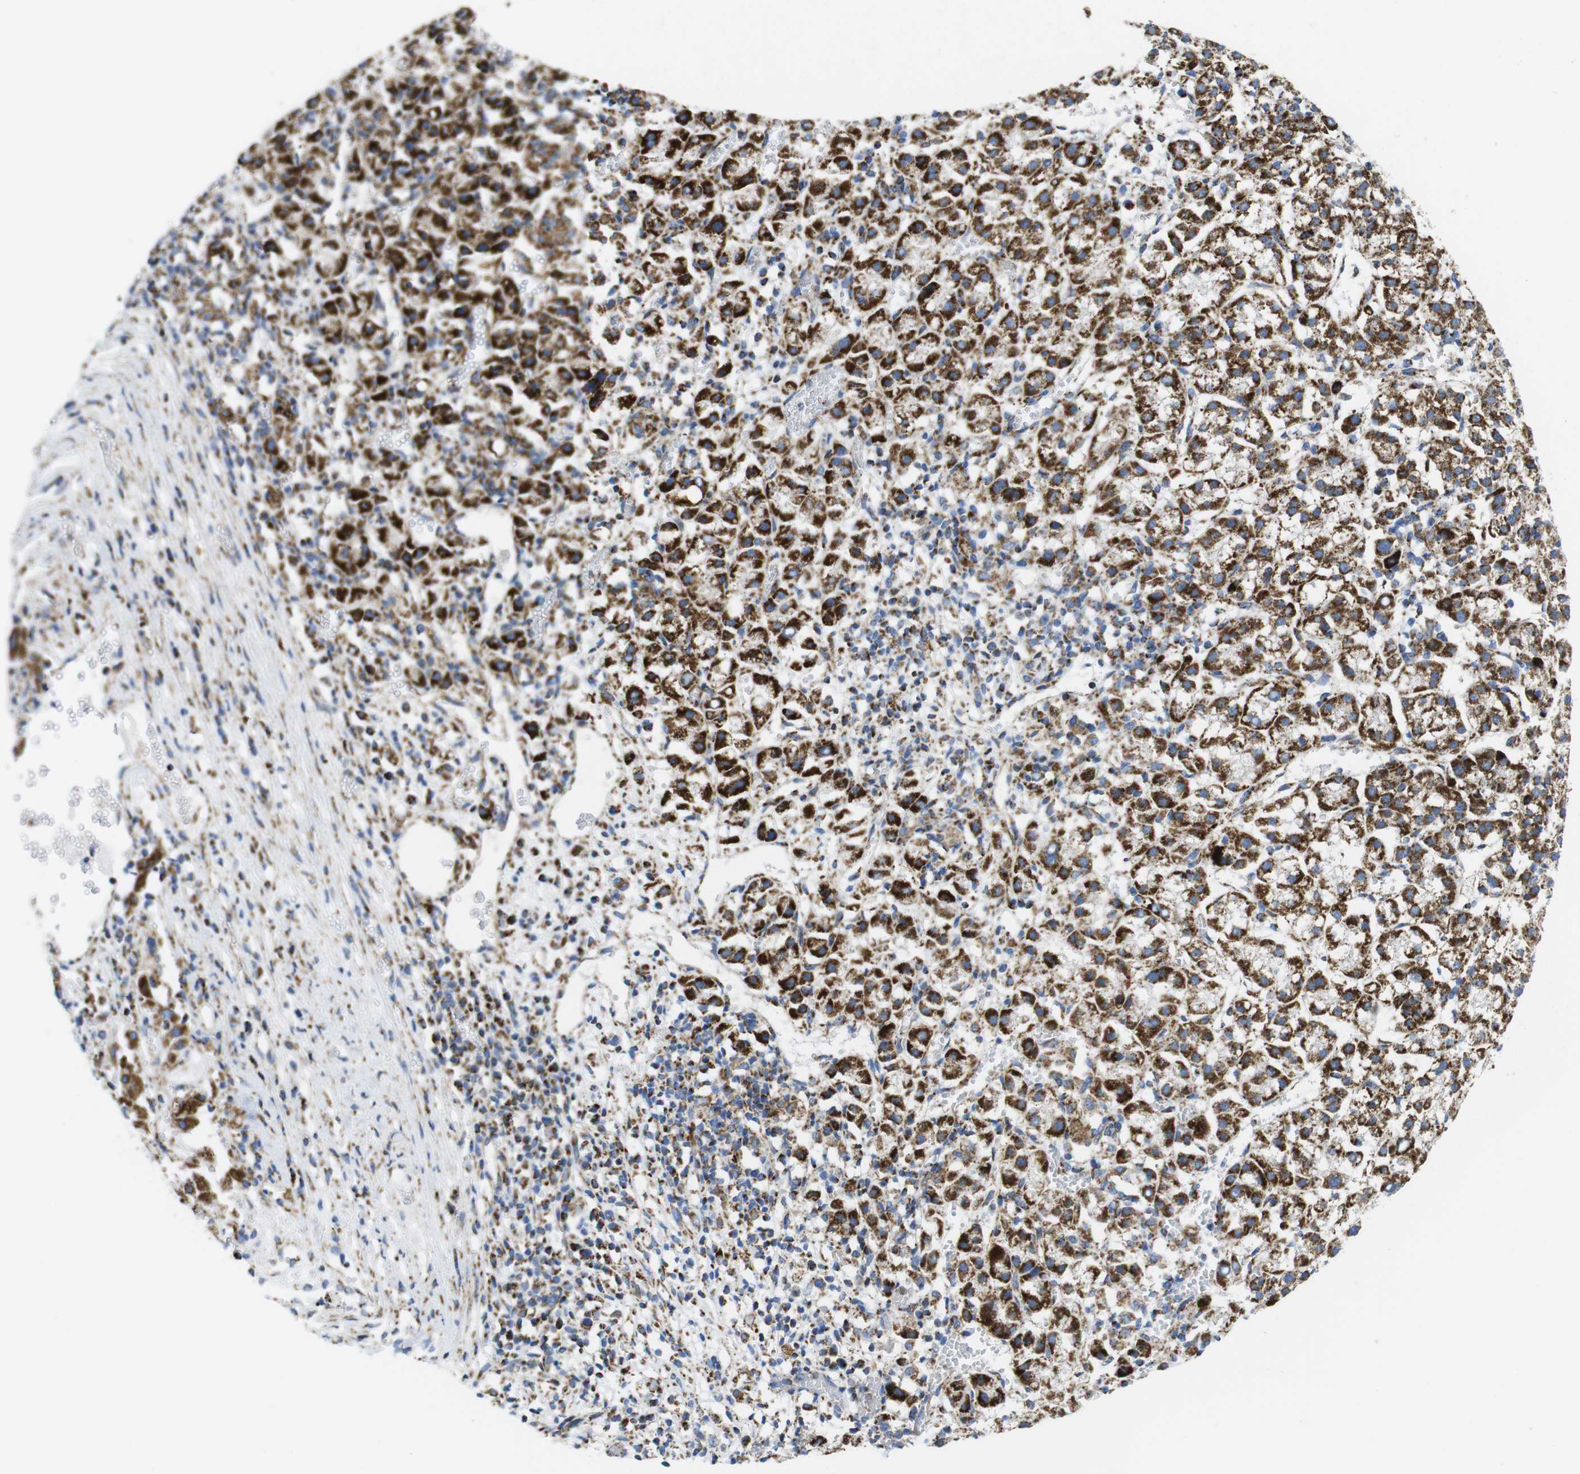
{"staining": {"intensity": "strong", "quantity": ">75%", "location": "cytoplasmic/membranous"}, "tissue": "liver cancer", "cell_type": "Tumor cells", "image_type": "cancer", "snomed": [{"axis": "morphology", "description": "Carcinoma, Hepatocellular, NOS"}, {"axis": "topography", "description": "Liver"}], "caption": "Strong cytoplasmic/membranous protein positivity is present in about >75% of tumor cells in hepatocellular carcinoma (liver).", "gene": "TMEM192", "patient": {"sex": "female", "age": 58}}